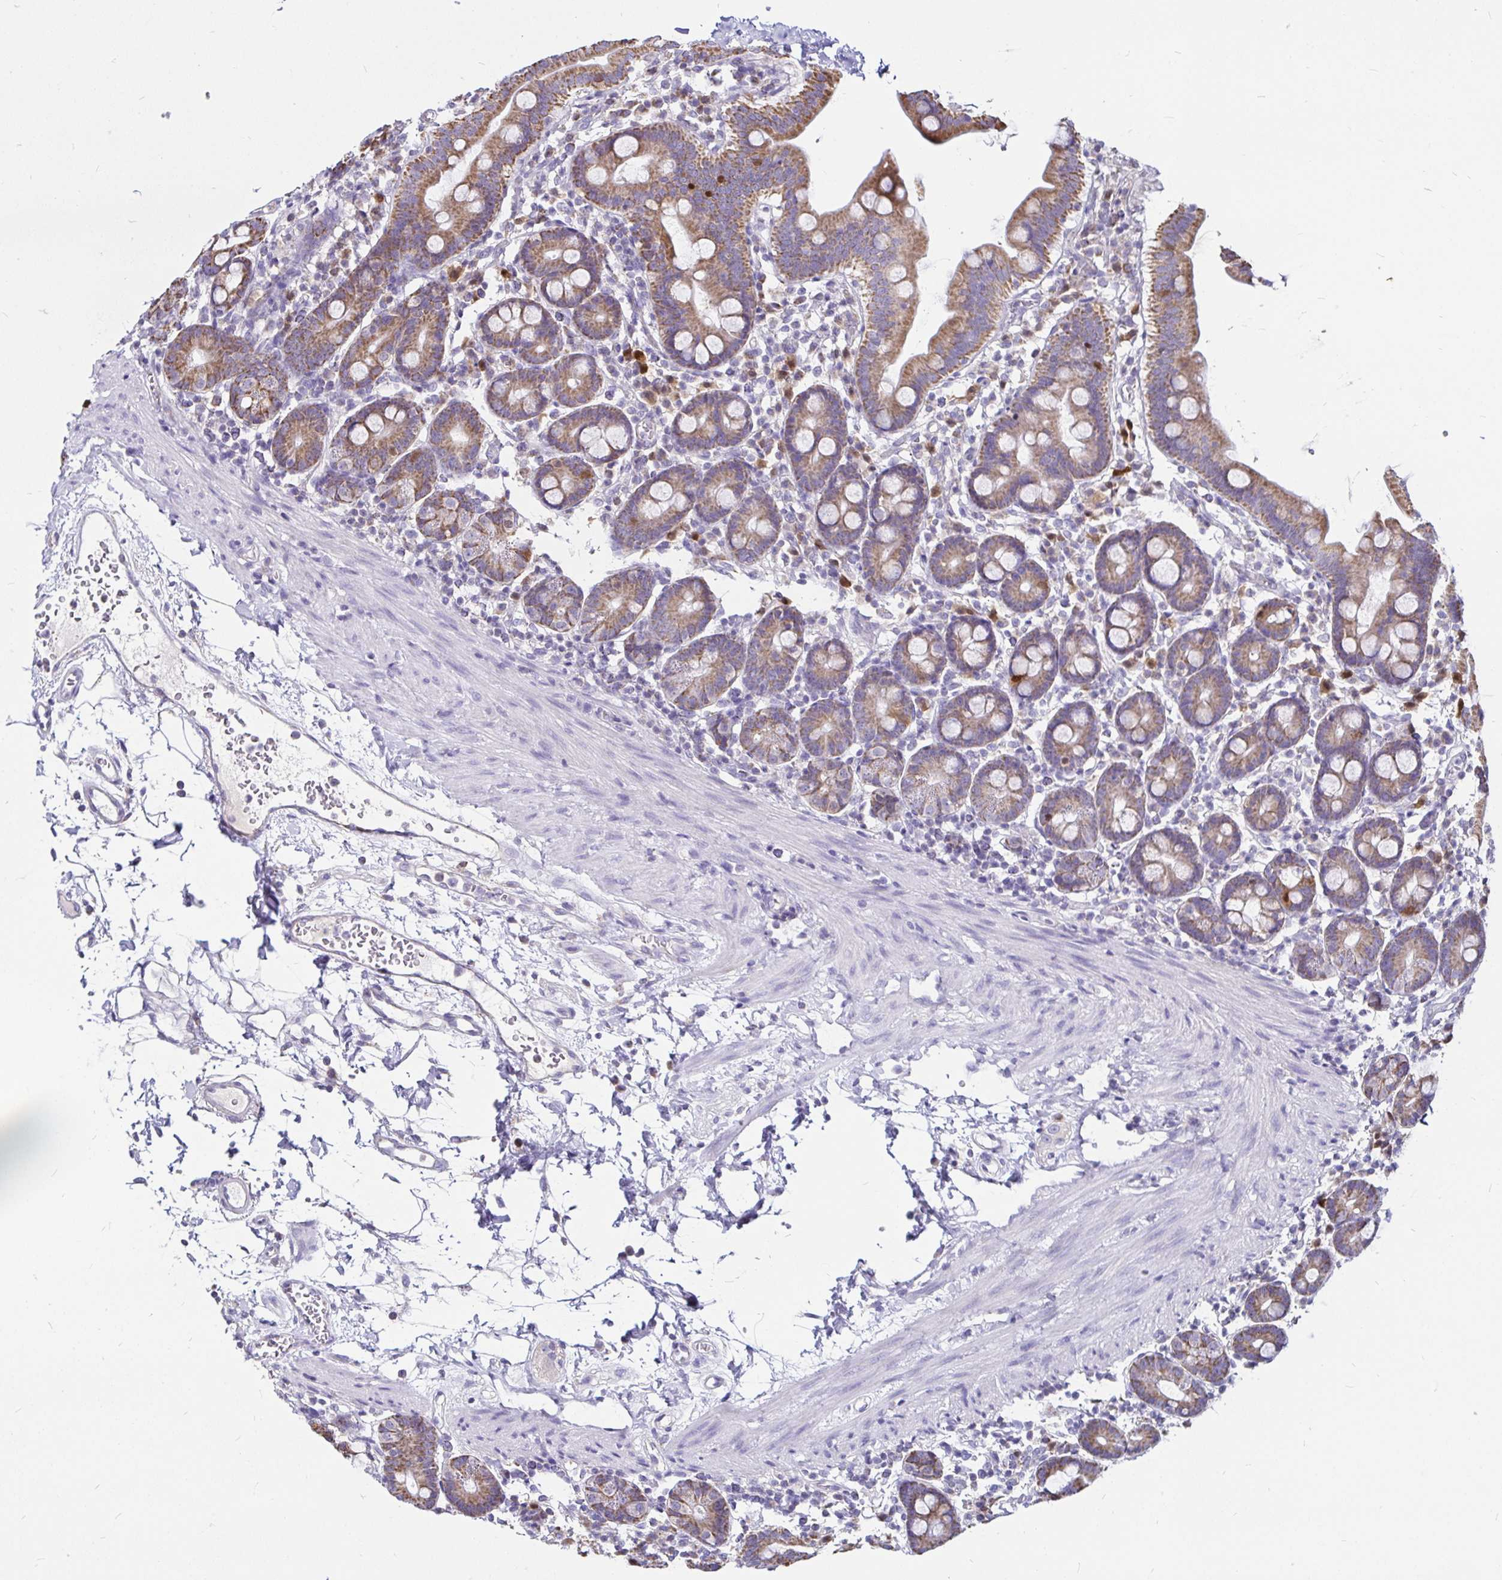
{"staining": {"intensity": "weak", "quantity": ">75%", "location": "cytoplasmic/membranous"}, "tissue": "duodenum", "cell_type": "Glandular cells", "image_type": "normal", "snomed": [{"axis": "morphology", "description": "Normal tissue, NOS"}, {"axis": "topography", "description": "Pancreas"}, {"axis": "topography", "description": "Duodenum"}], "caption": "Immunohistochemical staining of unremarkable human duodenum demonstrates low levels of weak cytoplasmic/membranous positivity in approximately >75% of glandular cells.", "gene": "PGAM2", "patient": {"sex": "male", "age": 59}}